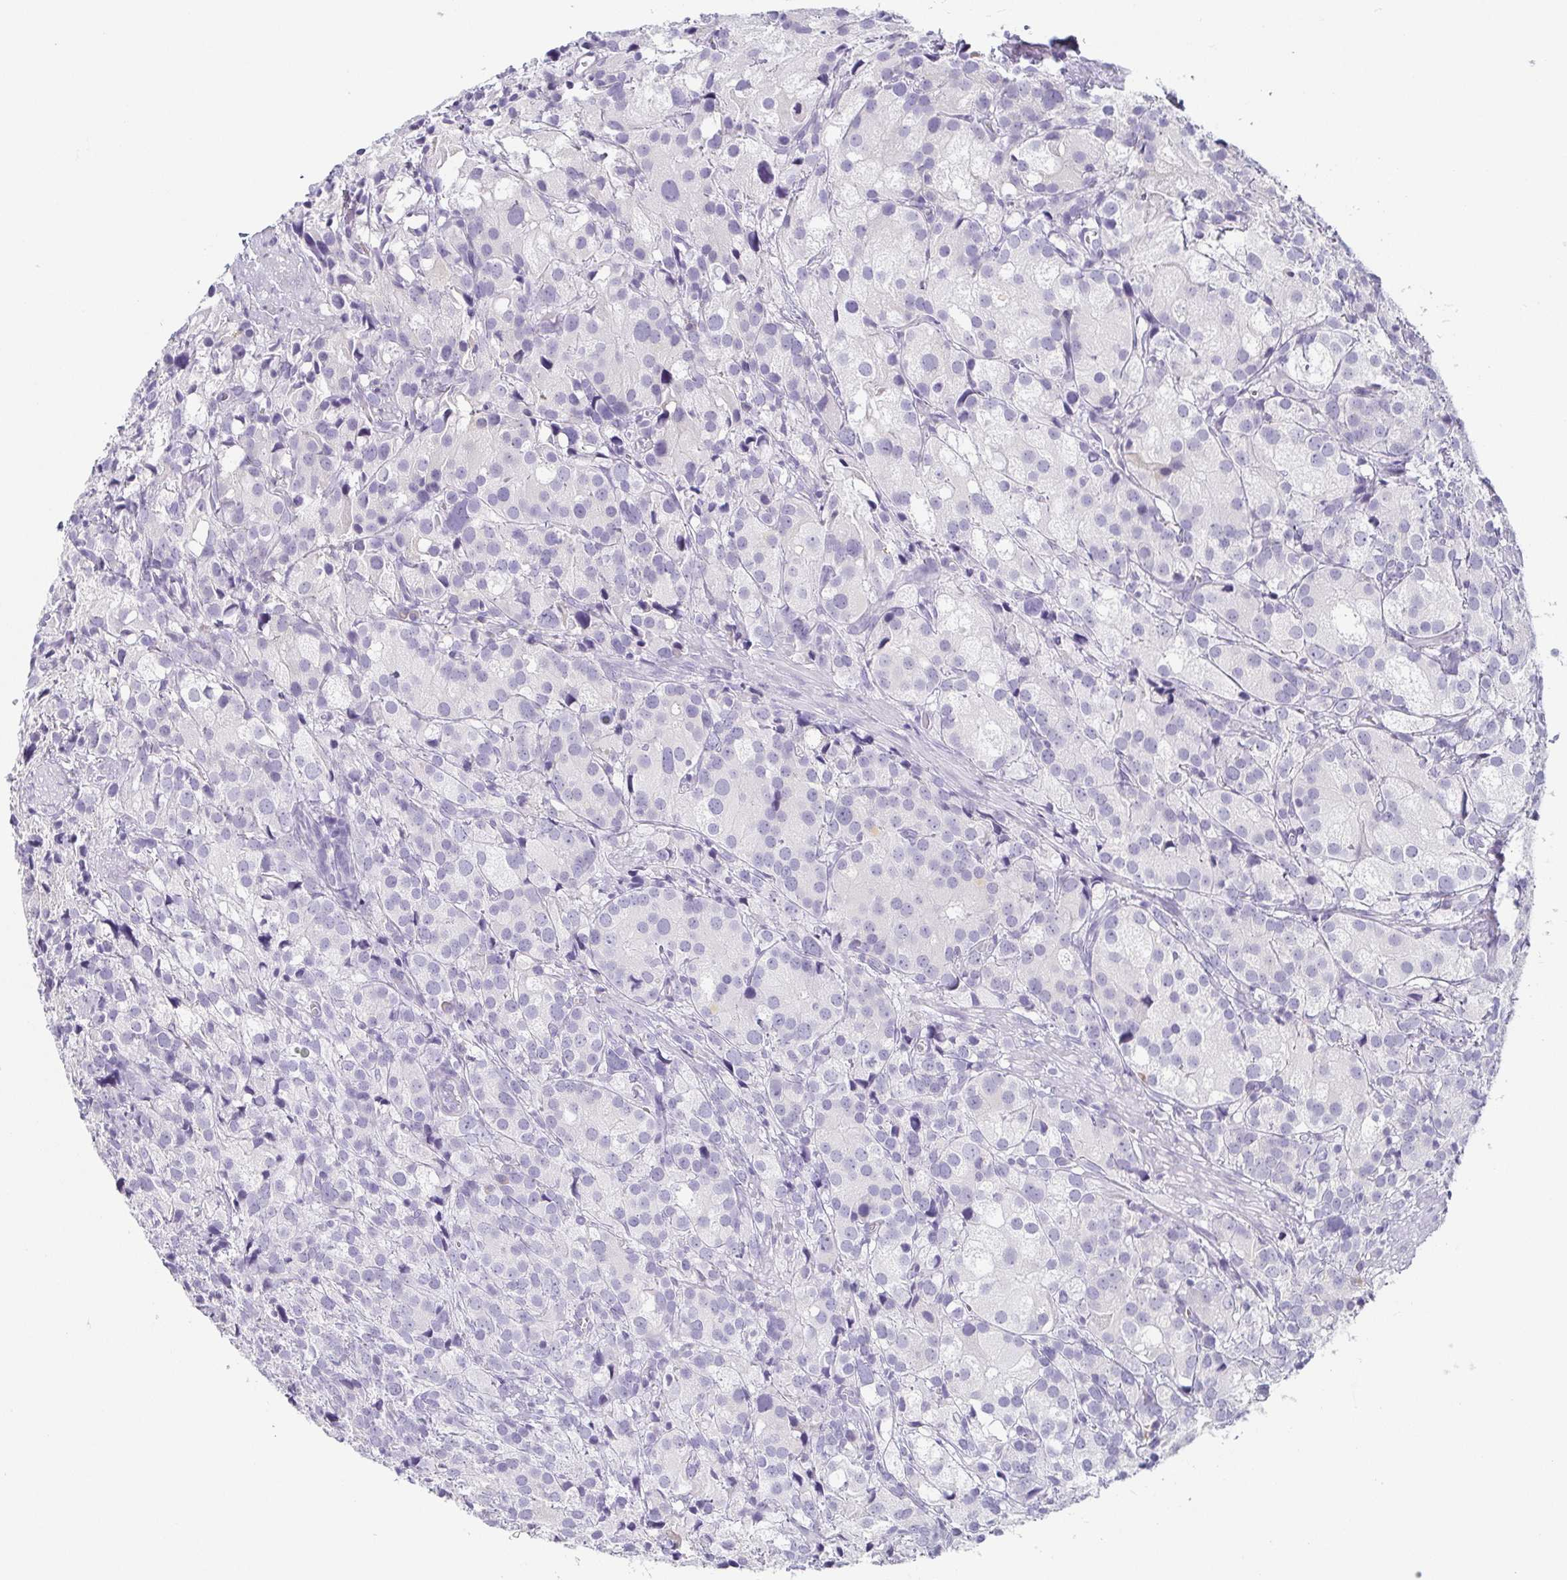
{"staining": {"intensity": "negative", "quantity": "none", "location": "none"}, "tissue": "prostate cancer", "cell_type": "Tumor cells", "image_type": "cancer", "snomed": [{"axis": "morphology", "description": "Adenocarcinoma, High grade"}, {"axis": "topography", "description": "Prostate"}], "caption": "This photomicrograph is of adenocarcinoma (high-grade) (prostate) stained with IHC to label a protein in brown with the nuclei are counter-stained blue. There is no expression in tumor cells. (Stains: DAB (3,3'-diaminobenzidine) immunohistochemistry with hematoxylin counter stain, Microscopy: brightfield microscopy at high magnification).", "gene": "PRR27", "patient": {"sex": "male", "age": 86}}